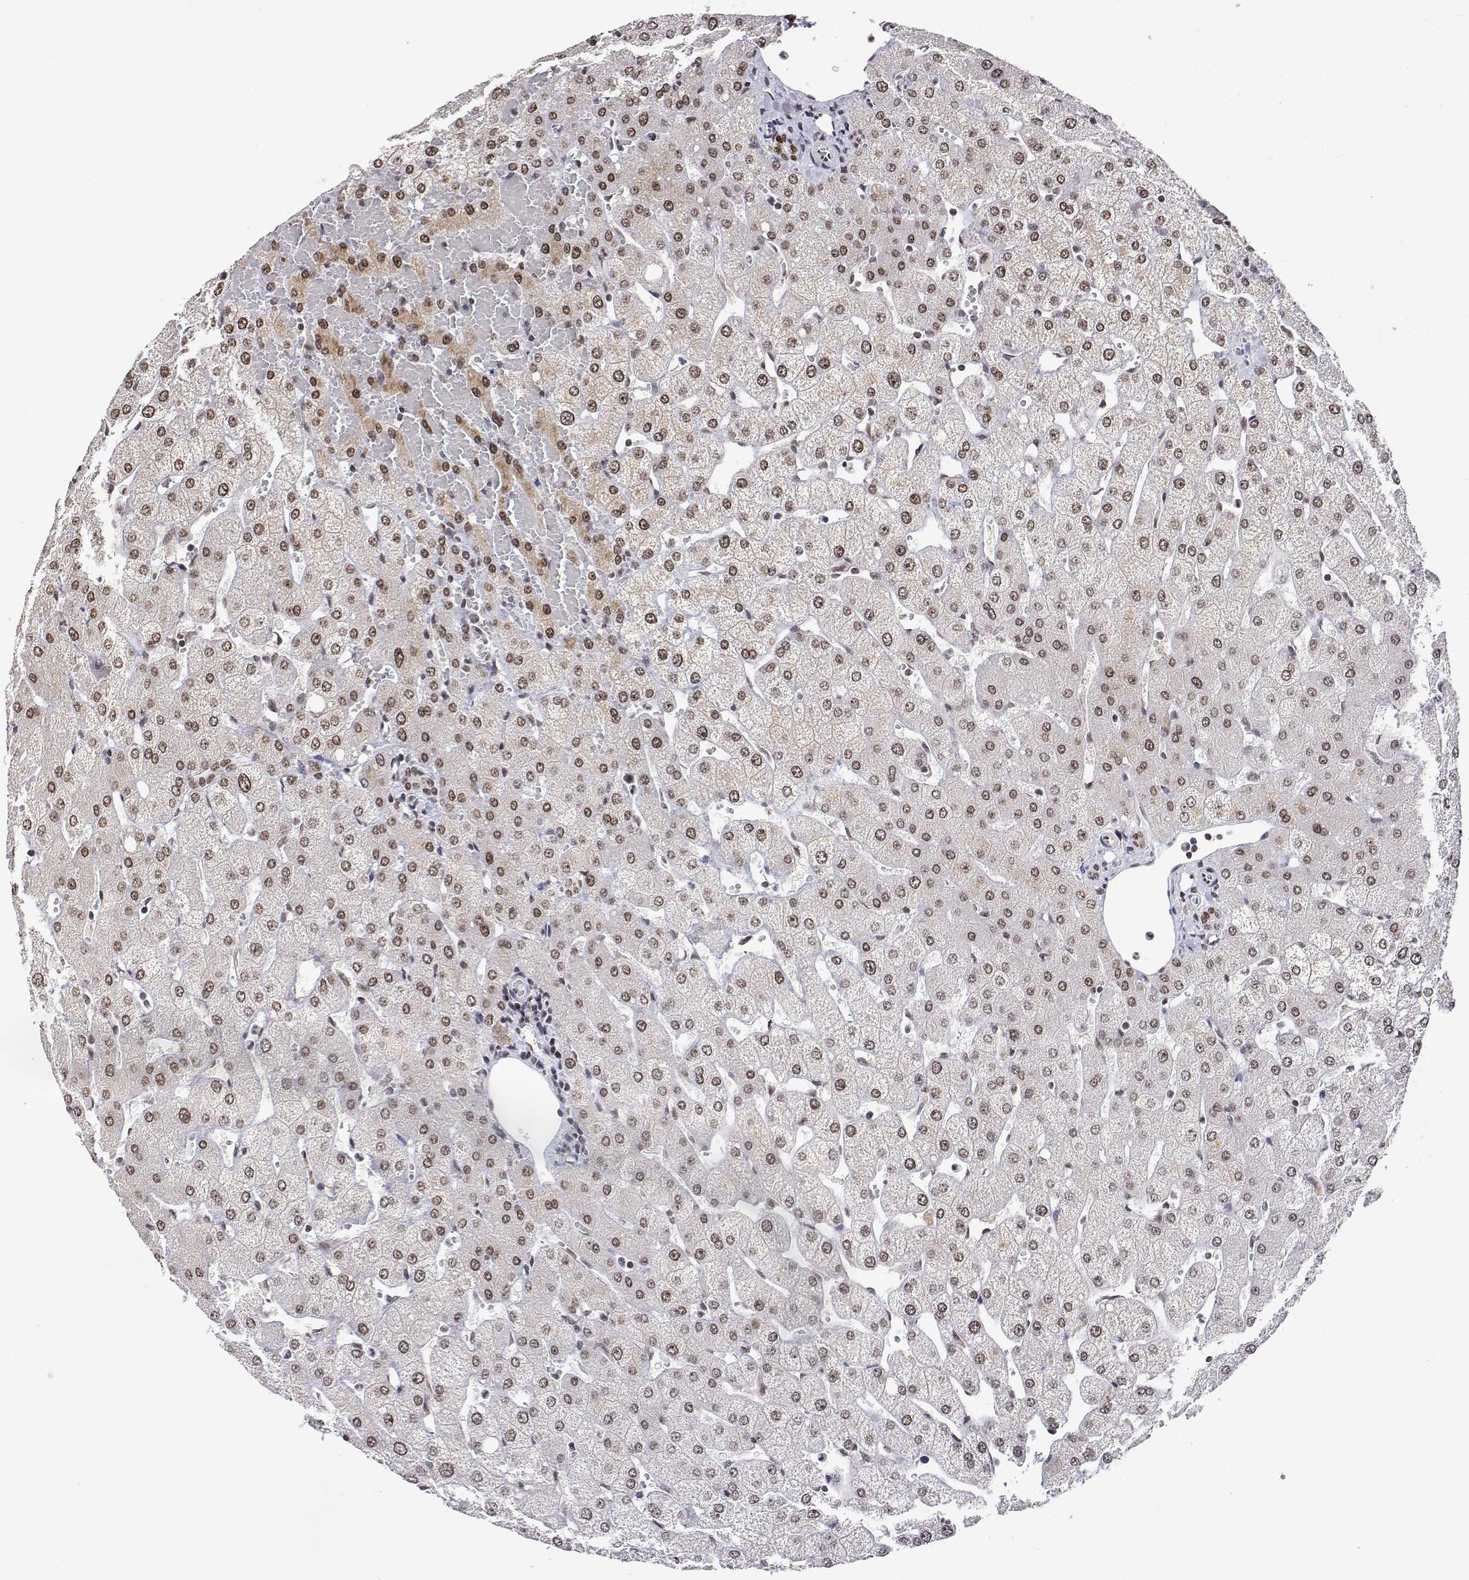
{"staining": {"intensity": "moderate", "quantity": "<25%", "location": "nuclear"}, "tissue": "liver", "cell_type": "Cholangiocytes", "image_type": "normal", "snomed": [{"axis": "morphology", "description": "Normal tissue, NOS"}, {"axis": "topography", "description": "Liver"}], "caption": "Protein staining reveals moderate nuclear expression in approximately <25% of cholangiocytes in normal liver.", "gene": "XPC", "patient": {"sex": "female", "age": 54}}